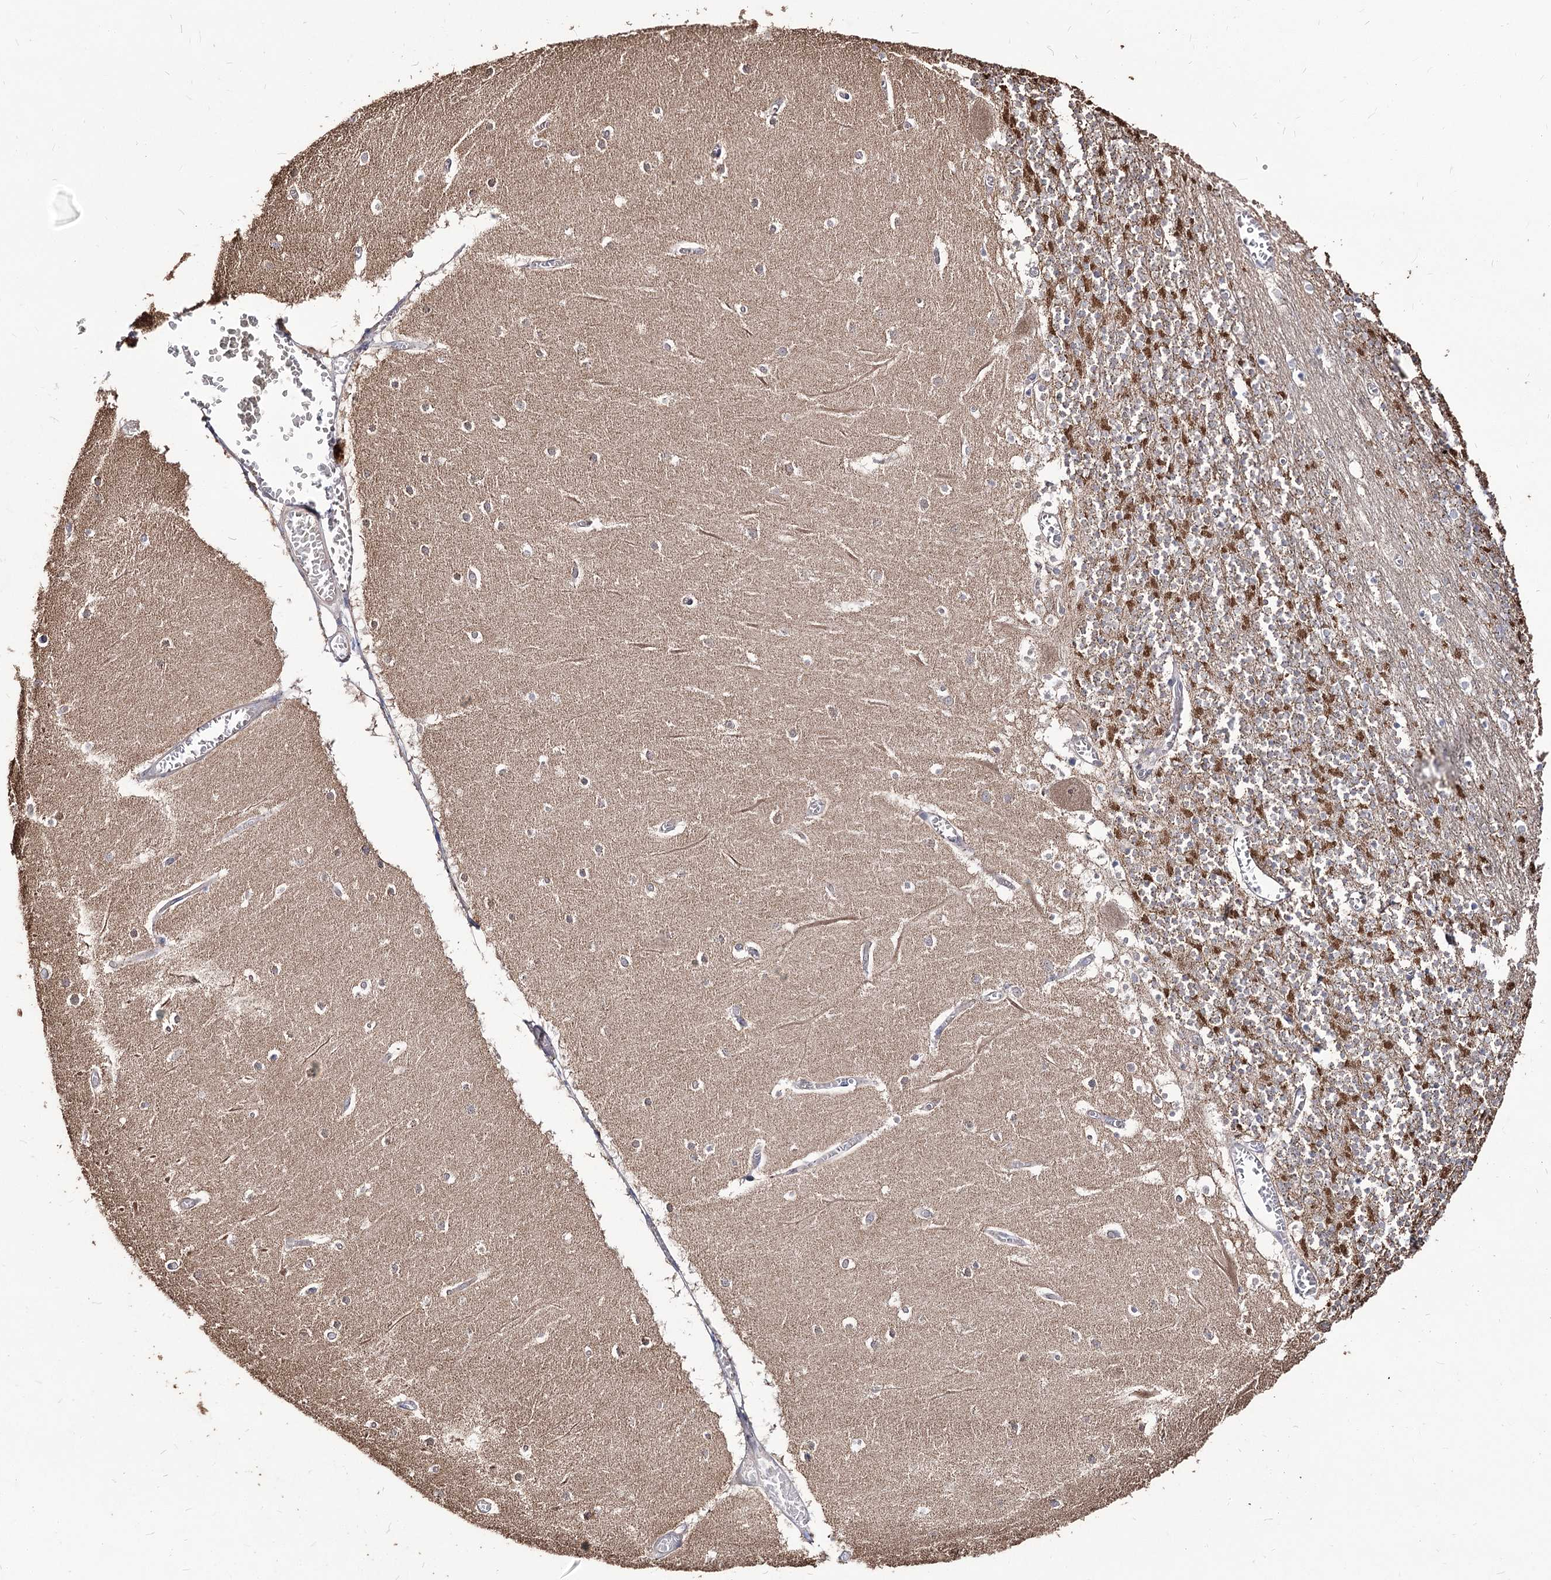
{"staining": {"intensity": "moderate", "quantity": "25%-75%", "location": "cytoplasmic/membranous"}, "tissue": "cerebellum", "cell_type": "Cells in granular layer", "image_type": "normal", "snomed": [{"axis": "morphology", "description": "Normal tissue, NOS"}, {"axis": "topography", "description": "Cerebellum"}], "caption": "The histopathology image displays a brown stain indicating the presence of a protein in the cytoplasmic/membranous of cells in granular layer in cerebellum.", "gene": "STK17B", "patient": {"sex": "female", "age": 28}}